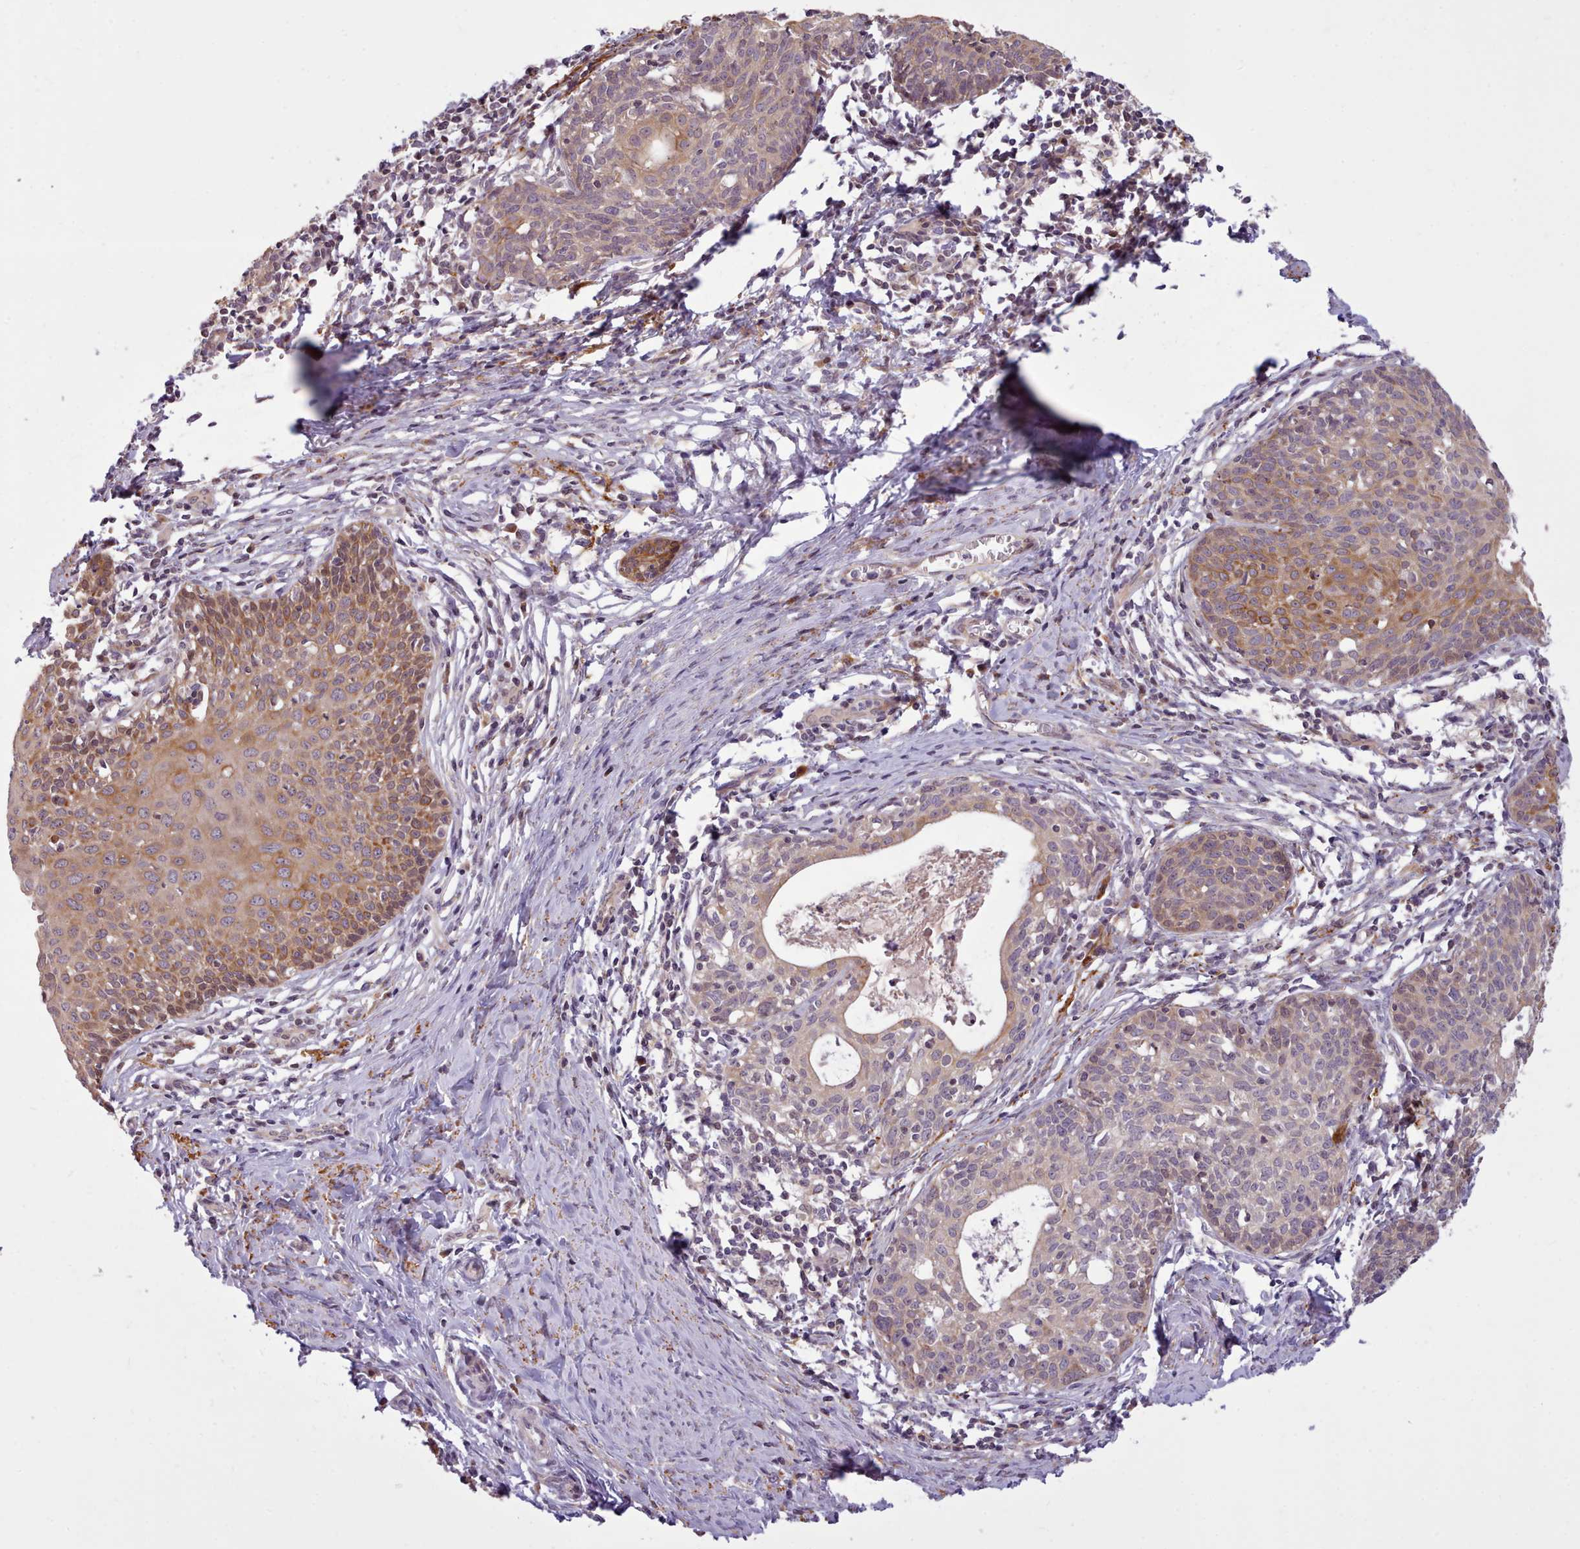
{"staining": {"intensity": "moderate", "quantity": ">75%", "location": "cytoplasmic/membranous"}, "tissue": "cervical cancer", "cell_type": "Tumor cells", "image_type": "cancer", "snomed": [{"axis": "morphology", "description": "Squamous cell carcinoma, NOS"}, {"axis": "topography", "description": "Cervix"}], "caption": "Immunohistochemical staining of human cervical cancer exhibits medium levels of moderate cytoplasmic/membranous positivity in approximately >75% of tumor cells.", "gene": "NMRK1", "patient": {"sex": "female", "age": 52}}